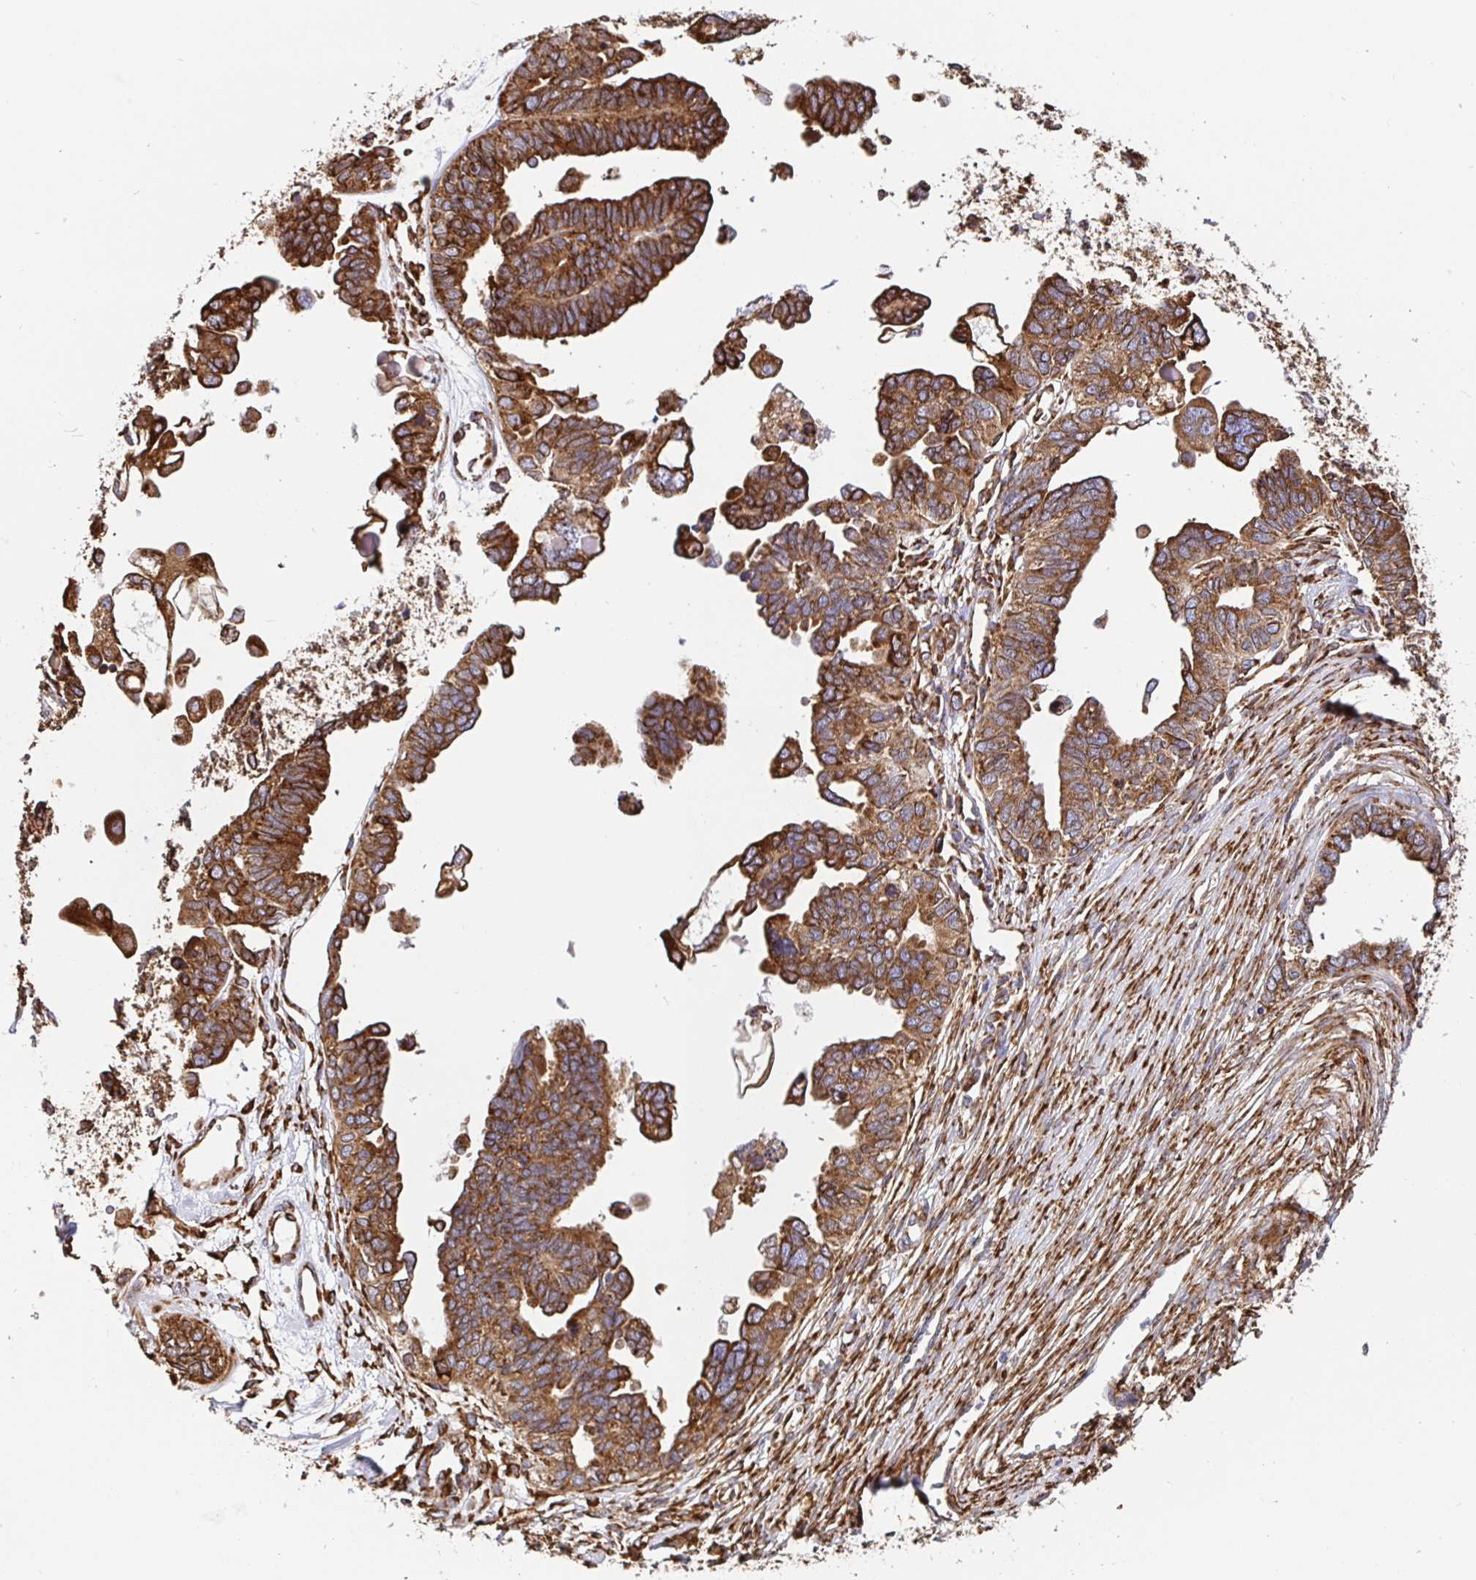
{"staining": {"intensity": "strong", "quantity": ">75%", "location": "cytoplasmic/membranous"}, "tissue": "ovarian cancer", "cell_type": "Tumor cells", "image_type": "cancer", "snomed": [{"axis": "morphology", "description": "Cystadenocarcinoma, serous, NOS"}, {"axis": "topography", "description": "Ovary"}], "caption": "Immunohistochemistry staining of serous cystadenocarcinoma (ovarian), which displays high levels of strong cytoplasmic/membranous expression in approximately >75% of tumor cells indicating strong cytoplasmic/membranous protein expression. The staining was performed using DAB (brown) for protein detection and nuclei were counterstained in hematoxylin (blue).", "gene": "MAOA", "patient": {"sex": "female", "age": 51}}